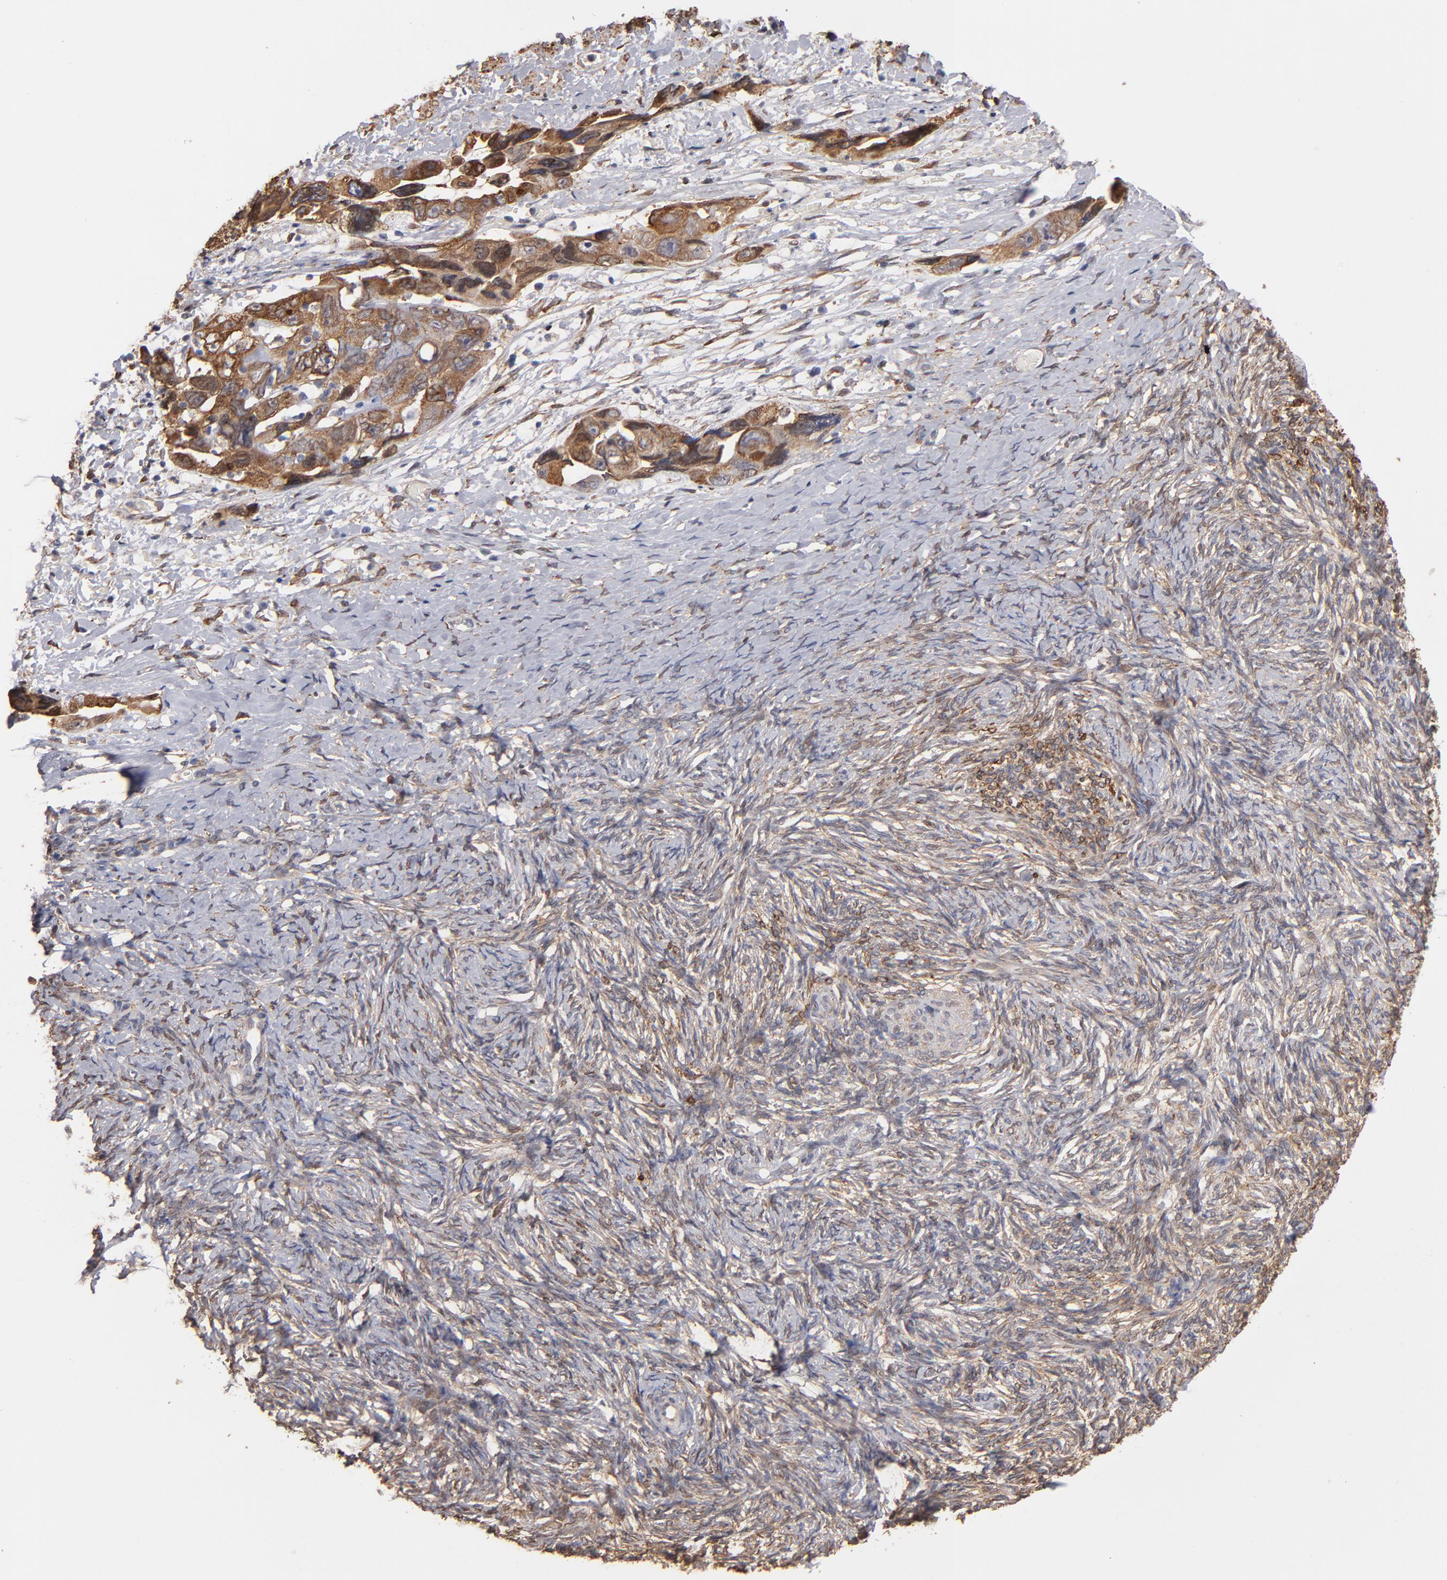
{"staining": {"intensity": "moderate", "quantity": ">75%", "location": "cytoplasmic/membranous"}, "tissue": "ovarian cancer", "cell_type": "Tumor cells", "image_type": "cancer", "snomed": [{"axis": "morphology", "description": "Normal tissue, NOS"}, {"axis": "morphology", "description": "Cystadenocarcinoma, serous, NOS"}, {"axis": "topography", "description": "Ovary"}], "caption": "IHC image of neoplastic tissue: serous cystadenocarcinoma (ovarian) stained using immunohistochemistry (IHC) demonstrates medium levels of moderate protein expression localized specifically in the cytoplasmic/membranous of tumor cells, appearing as a cytoplasmic/membranous brown color.", "gene": "PGRMC1", "patient": {"sex": "female", "age": 62}}